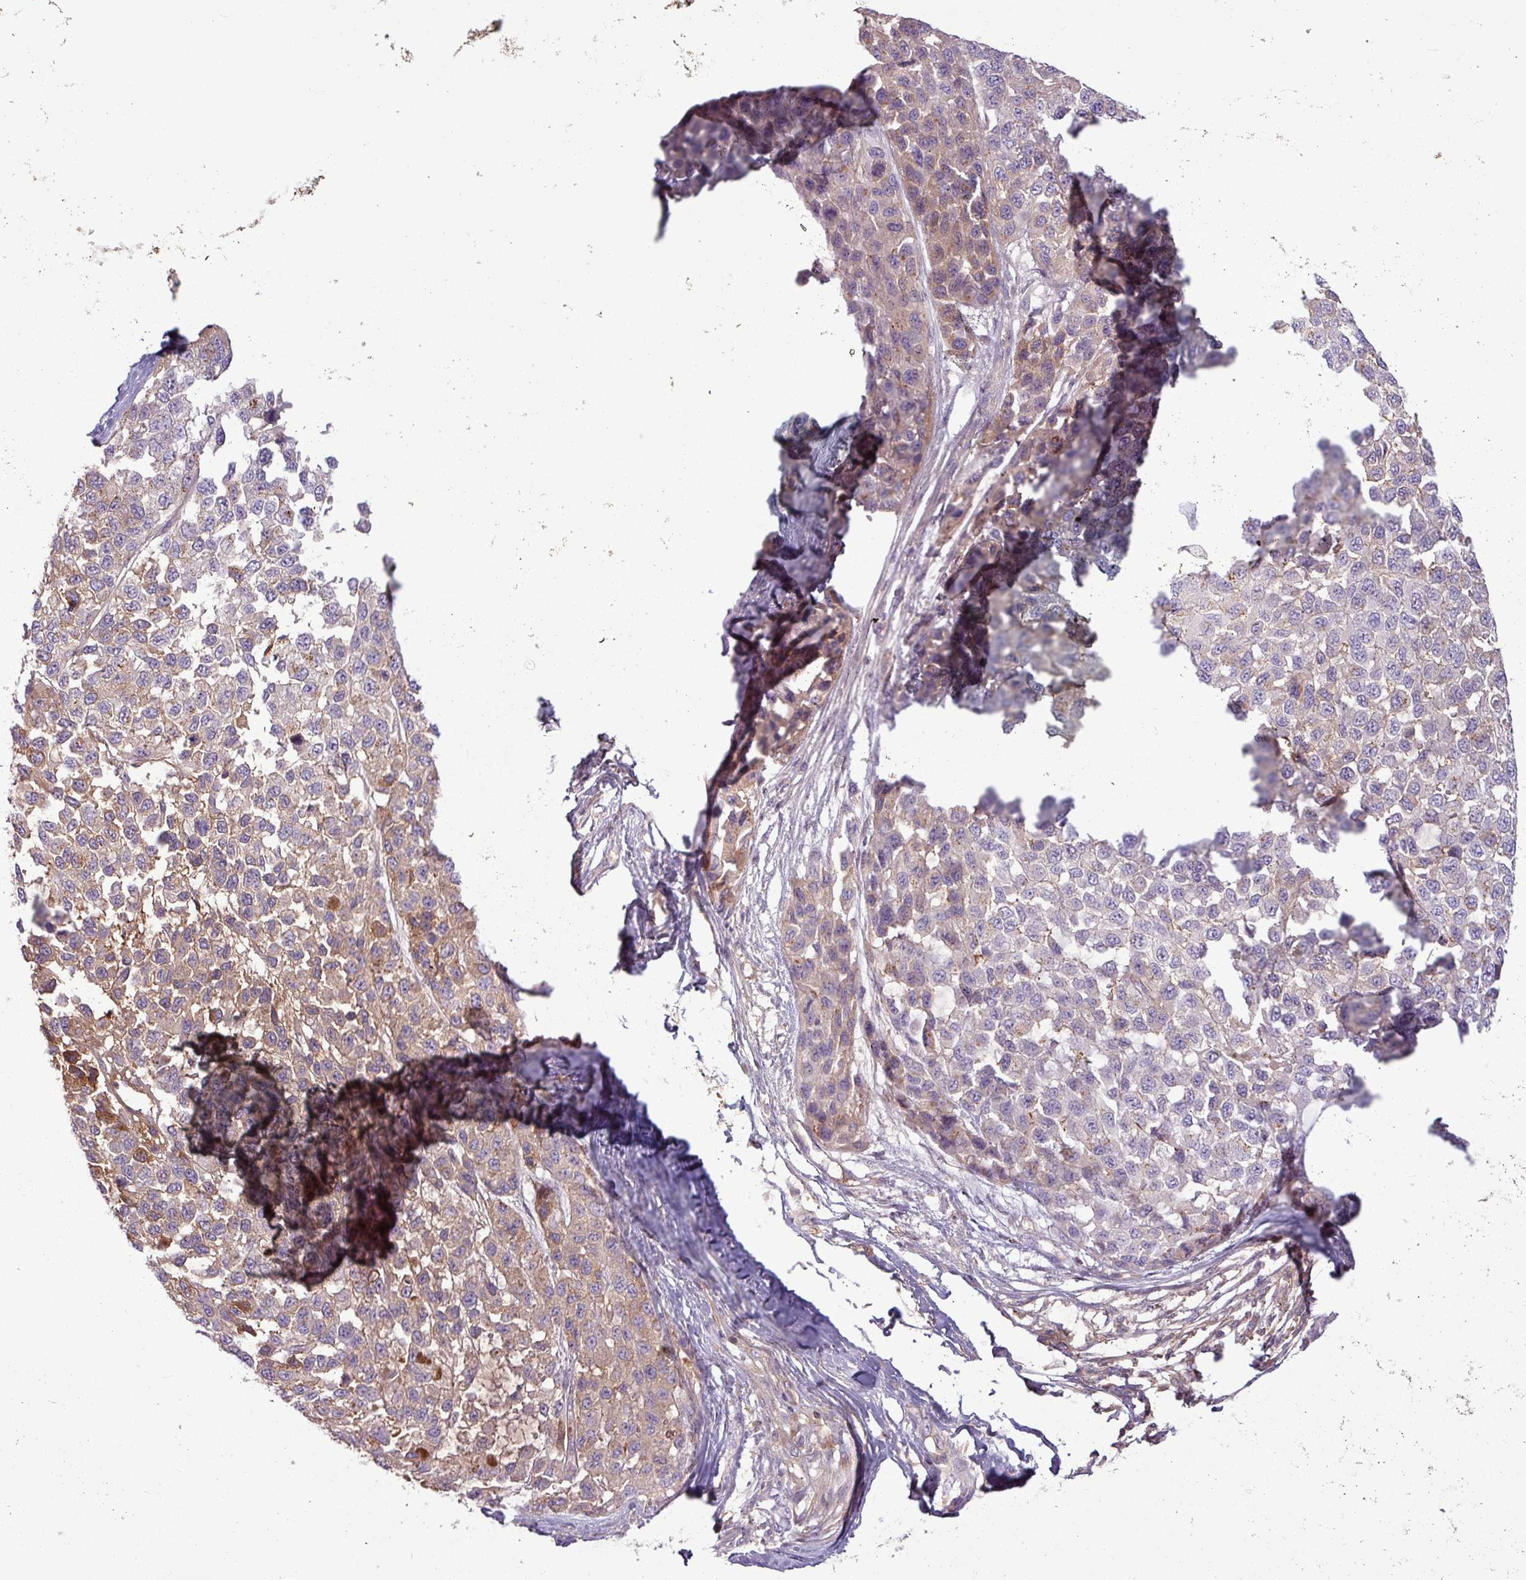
{"staining": {"intensity": "weak", "quantity": "<25%", "location": "cytoplasmic/membranous"}, "tissue": "melanoma", "cell_type": "Tumor cells", "image_type": "cancer", "snomed": [{"axis": "morphology", "description": "Malignant melanoma, NOS"}, {"axis": "topography", "description": "Skin"}], "caption": "Image shows no significant protein expression in tumor cells of malignant melanoma.", "gene": "C4B", "patient": {"sex": "male", "age": 62}}